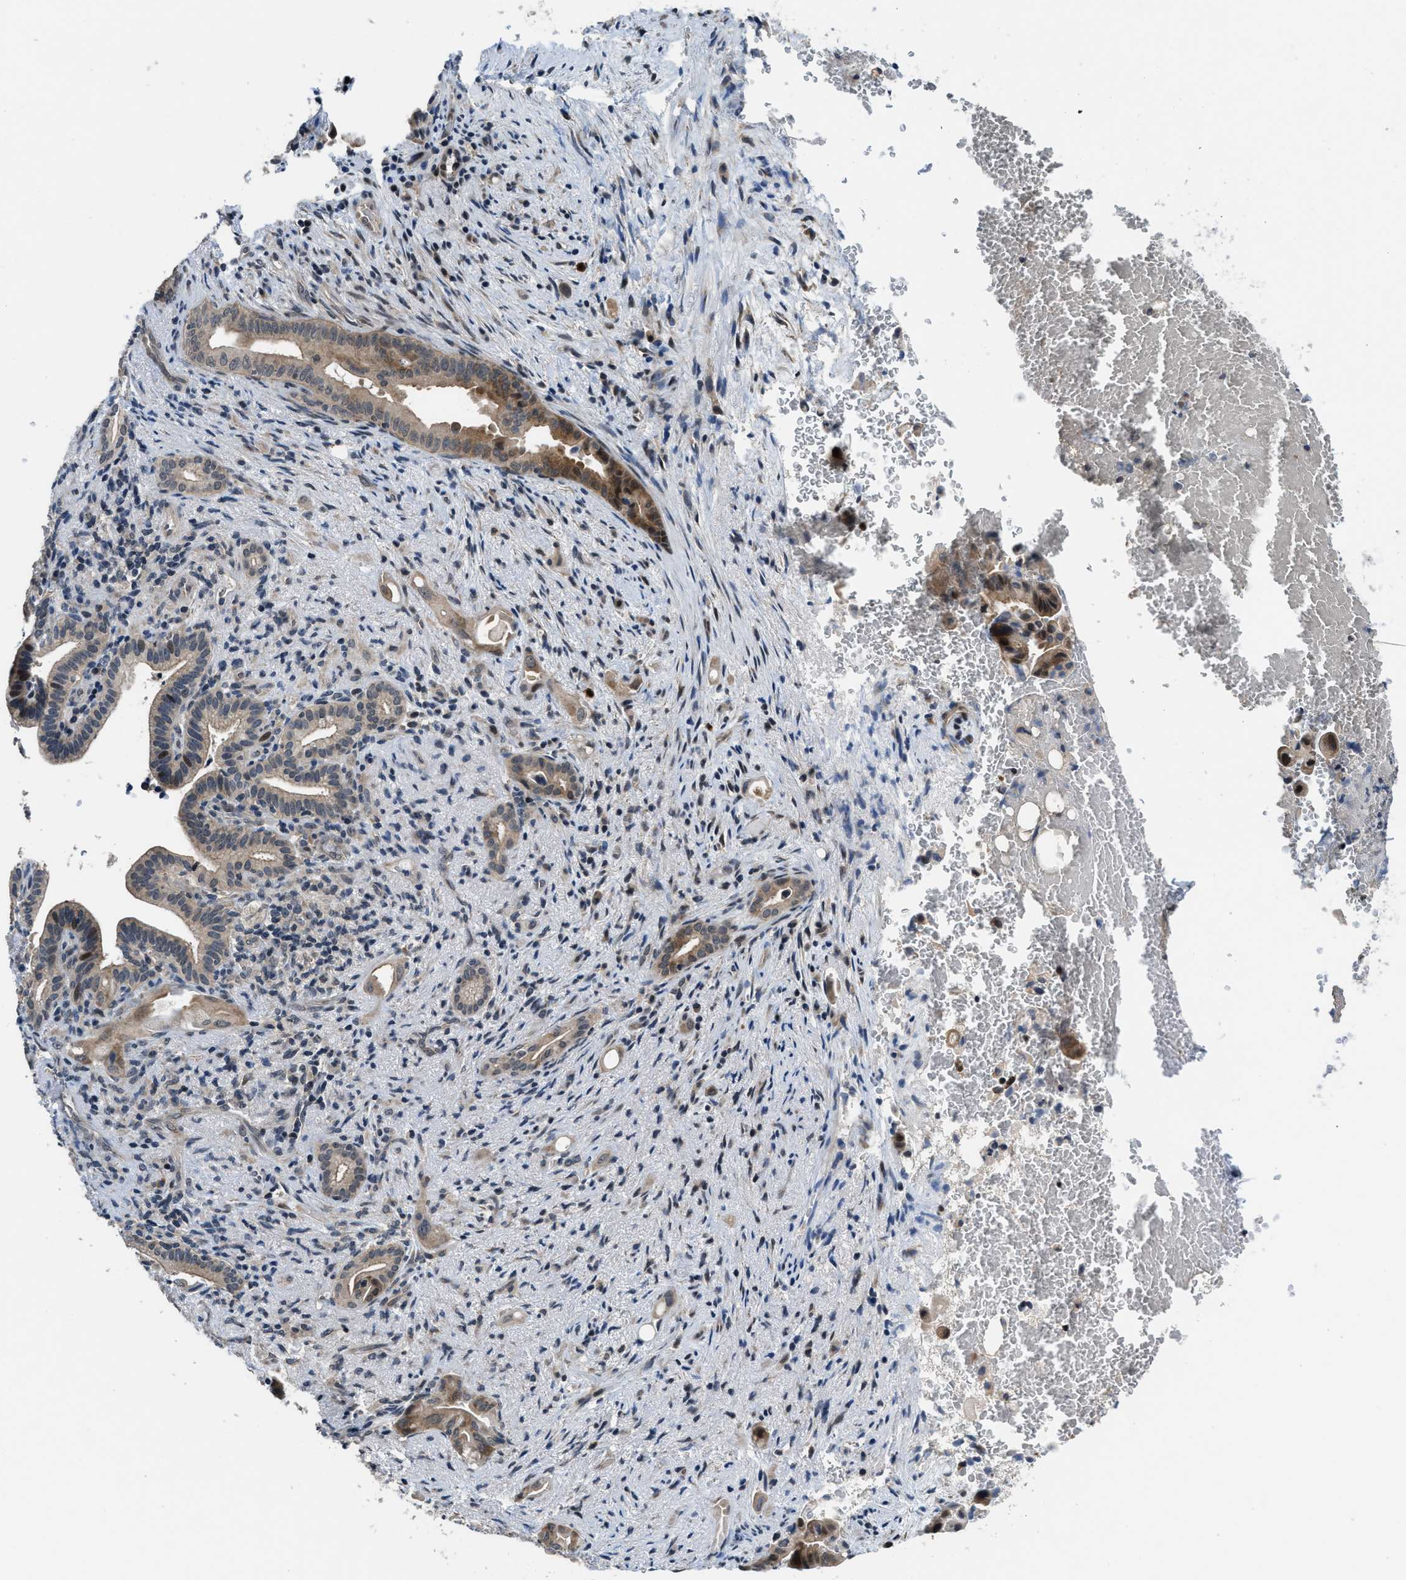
{"staining": {"intensity": "moderate", "quantity": ">75%", "location": "cytoplasmic/membranous,nuclear"}, "tissue": "liver cancer", "cell_type": "Tumor cells", "image_type": "cancer", "snomed": [{"axis": "morphology", "description": "Cholangiocarcinoma"}, {"axis": "topography", "description": "Liver"}], "caption": "Brown immunohistochemical staining in liver cancer (cholangiocarcinoma) shows moderate cytoplasmic/membranous and nuclear expression in approximately >75% of tumor cells. Immunohistochemistry (ihc) stains the protein in brown and the nuclei are stained blue.", "gene": "SETD5", "patient": {"sex": "female", "age": 68}}